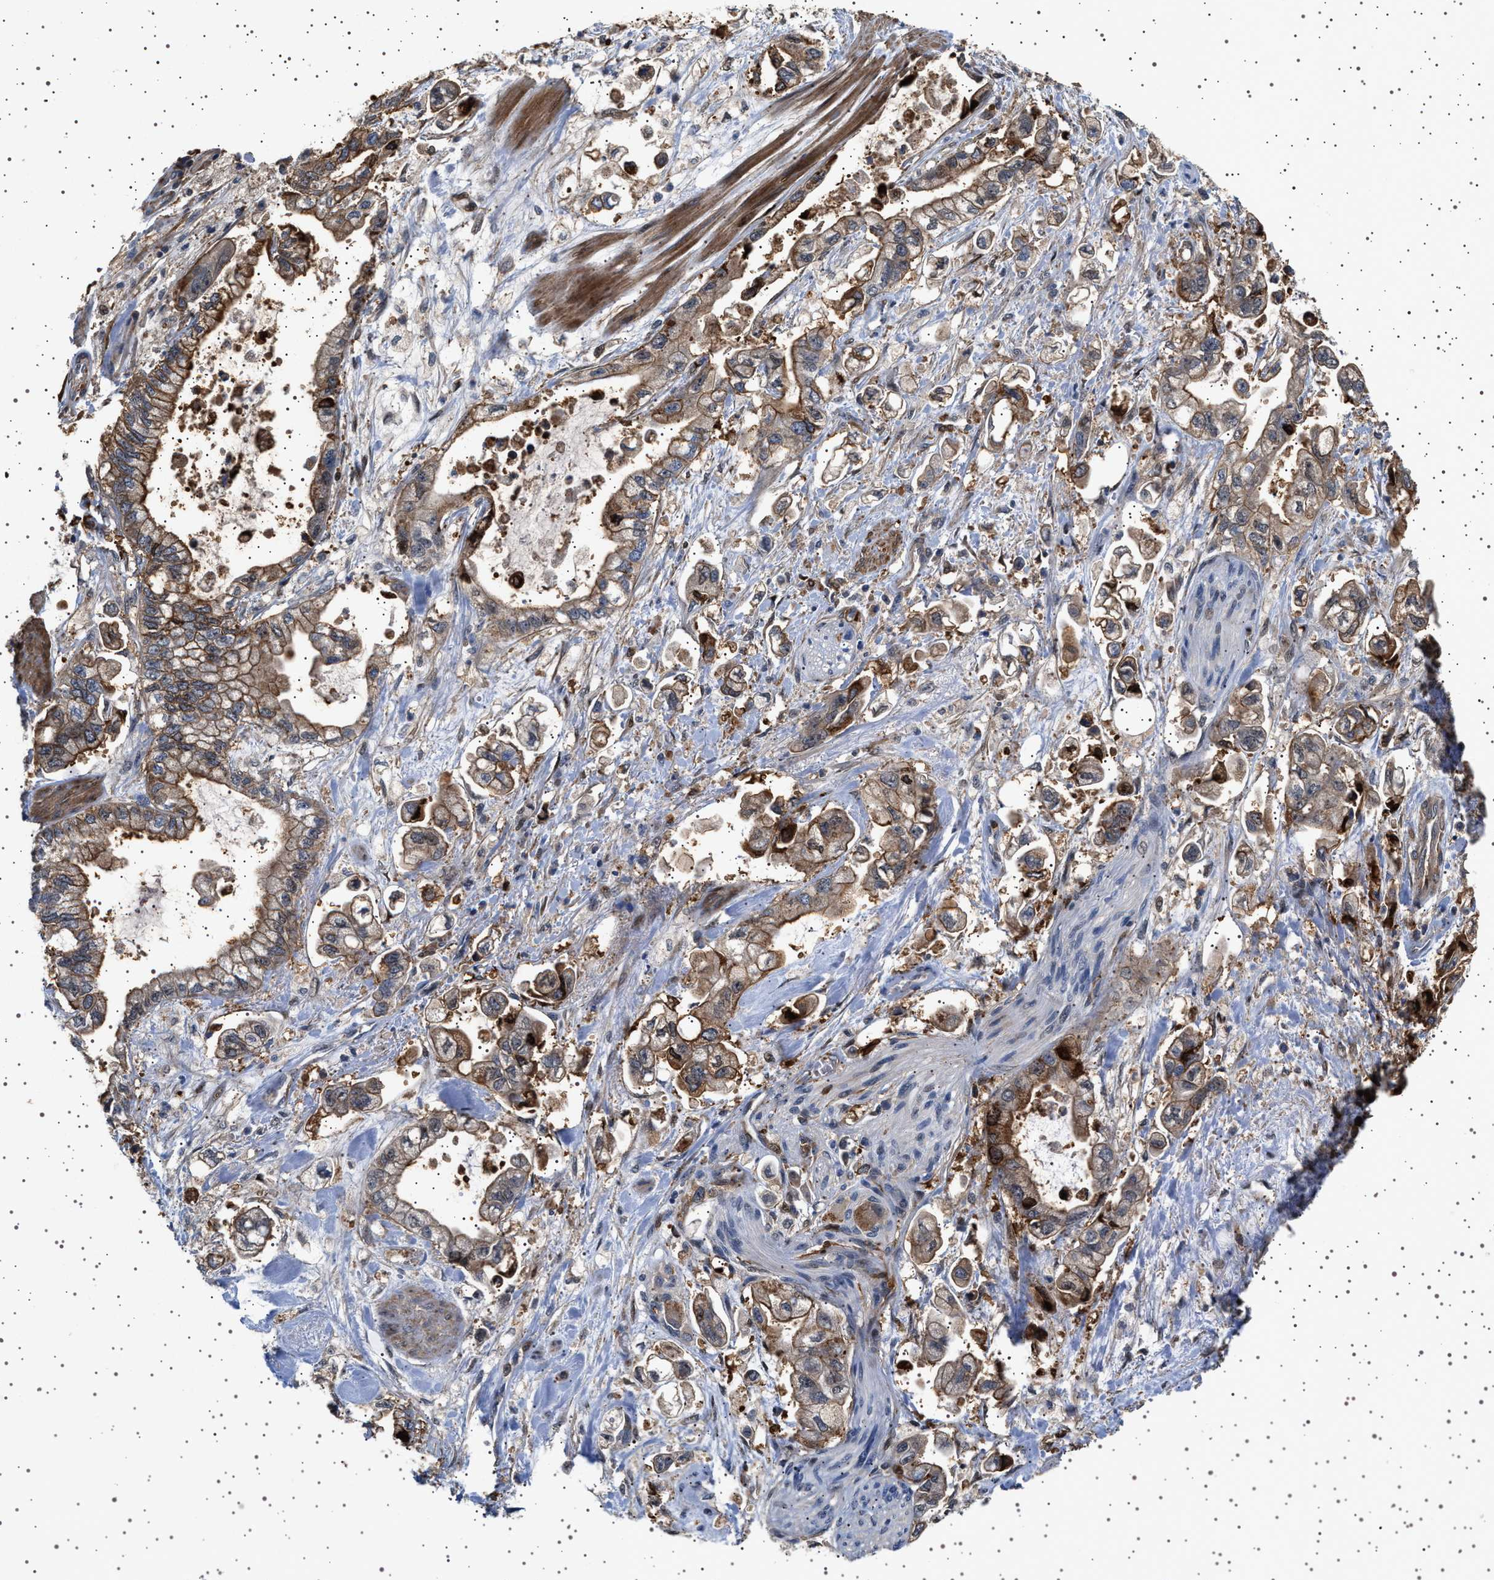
{"staining": {"intensity": "moderate", "quantity": ">75%", "location": "cytoplasmic/membranous"}, "tissue": "stomach cancer", "cell_type": "Tumor cells", "image_type": "cancer", "snomed": [{"axis": "morphology", "description": "Normal tissue, NOS"}, {"axis": "morphology", "description": "Adenocarcinoma, NOS"}, {"axis": "topography", "description": "Stomach"}], "caption": "A medium amount of moderate cytoplasmic/membranous positivity is present in approximately >75% of tumor cells in stomach adenocarcinoma tissue.", "gene": "GUCY1B1", "patient": {"sex": "male", "age": 62}}